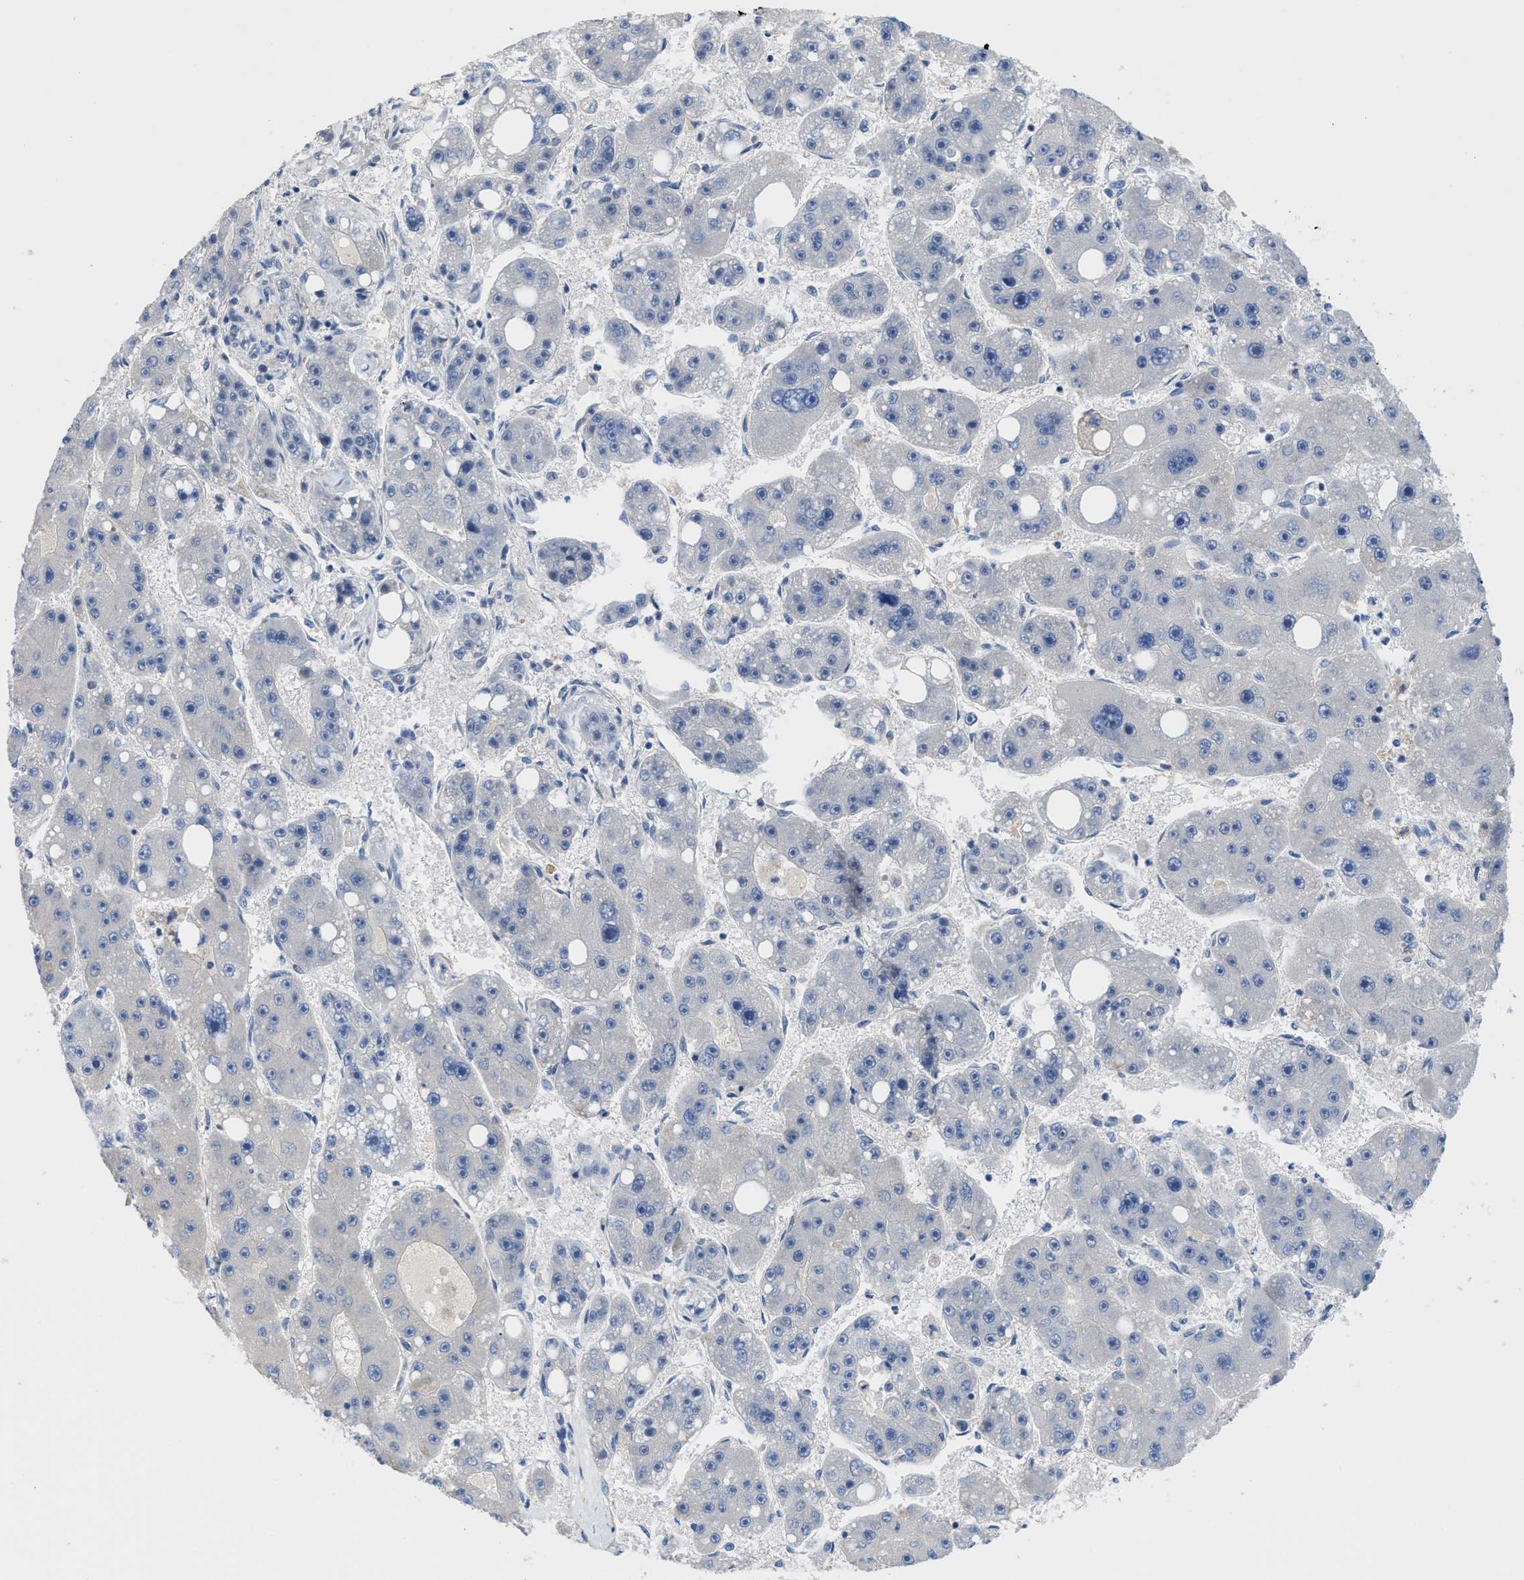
{"staining": {"intensity": "negative", "quantity": "none", "location": "none"}, "tissue": "liver cancer", "cell_type": "Tumor cells", "image_type": "cancer", "snomed": [{"axis": "morphology", "description": "Carcinoma, Hepatocellular, NOS"}, {"axis": "topography", "description": "Liver"}], "caption": "Hepatocellular carcinoma (liver) was stained to show a protein in brown. There is no significant staining in tumor cells. Nuclei are stained in blue.", "gene": "OR9K2", "patient": {"sex": "female", "age": 61}}